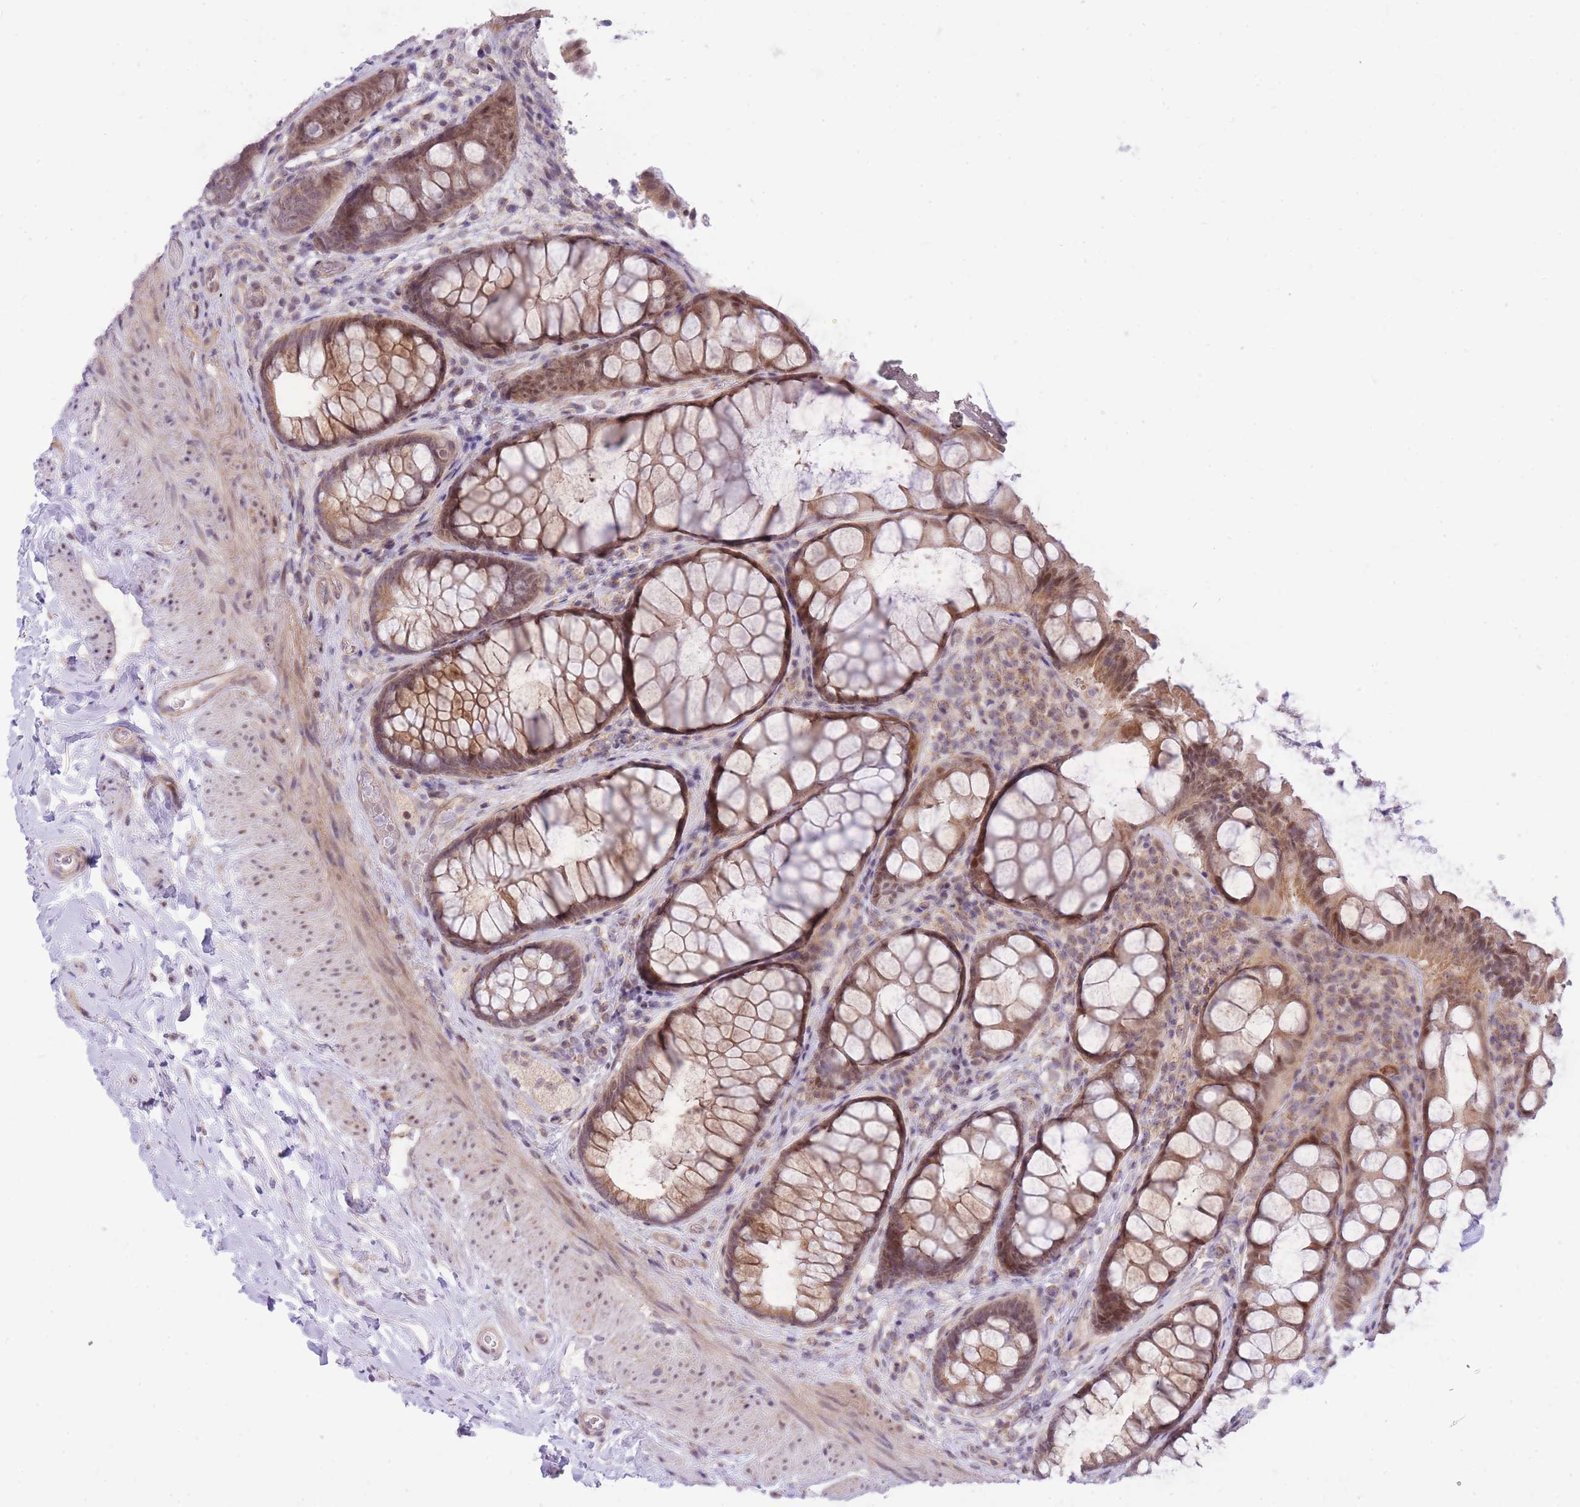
{"staining": {"intensity": "moderate", "quantity": ">75%", "location": "cytoplasmic/membranous,nuclear"}, "tissue": "rectum", "cell_type": "Glandular cells", "image_type": "normal", "snomed": [{"axis": "morphology", "description": "Normal tissue, NOS"}, {"axis": "topography", "description": "Rectum"}, {"axis": "topography", "description": "Peripheral nerve tissue"}], "caption": "Protein expression analysis of benign rectum shows moderate cytoplasmic/membranous,nuclear expression in approximately >75% of glandular cells. (DAB = brown stain, brightfield microscopy at high magnification).", "gene": "MINDY2", "patient": {"sex": "female", "age": 69}}